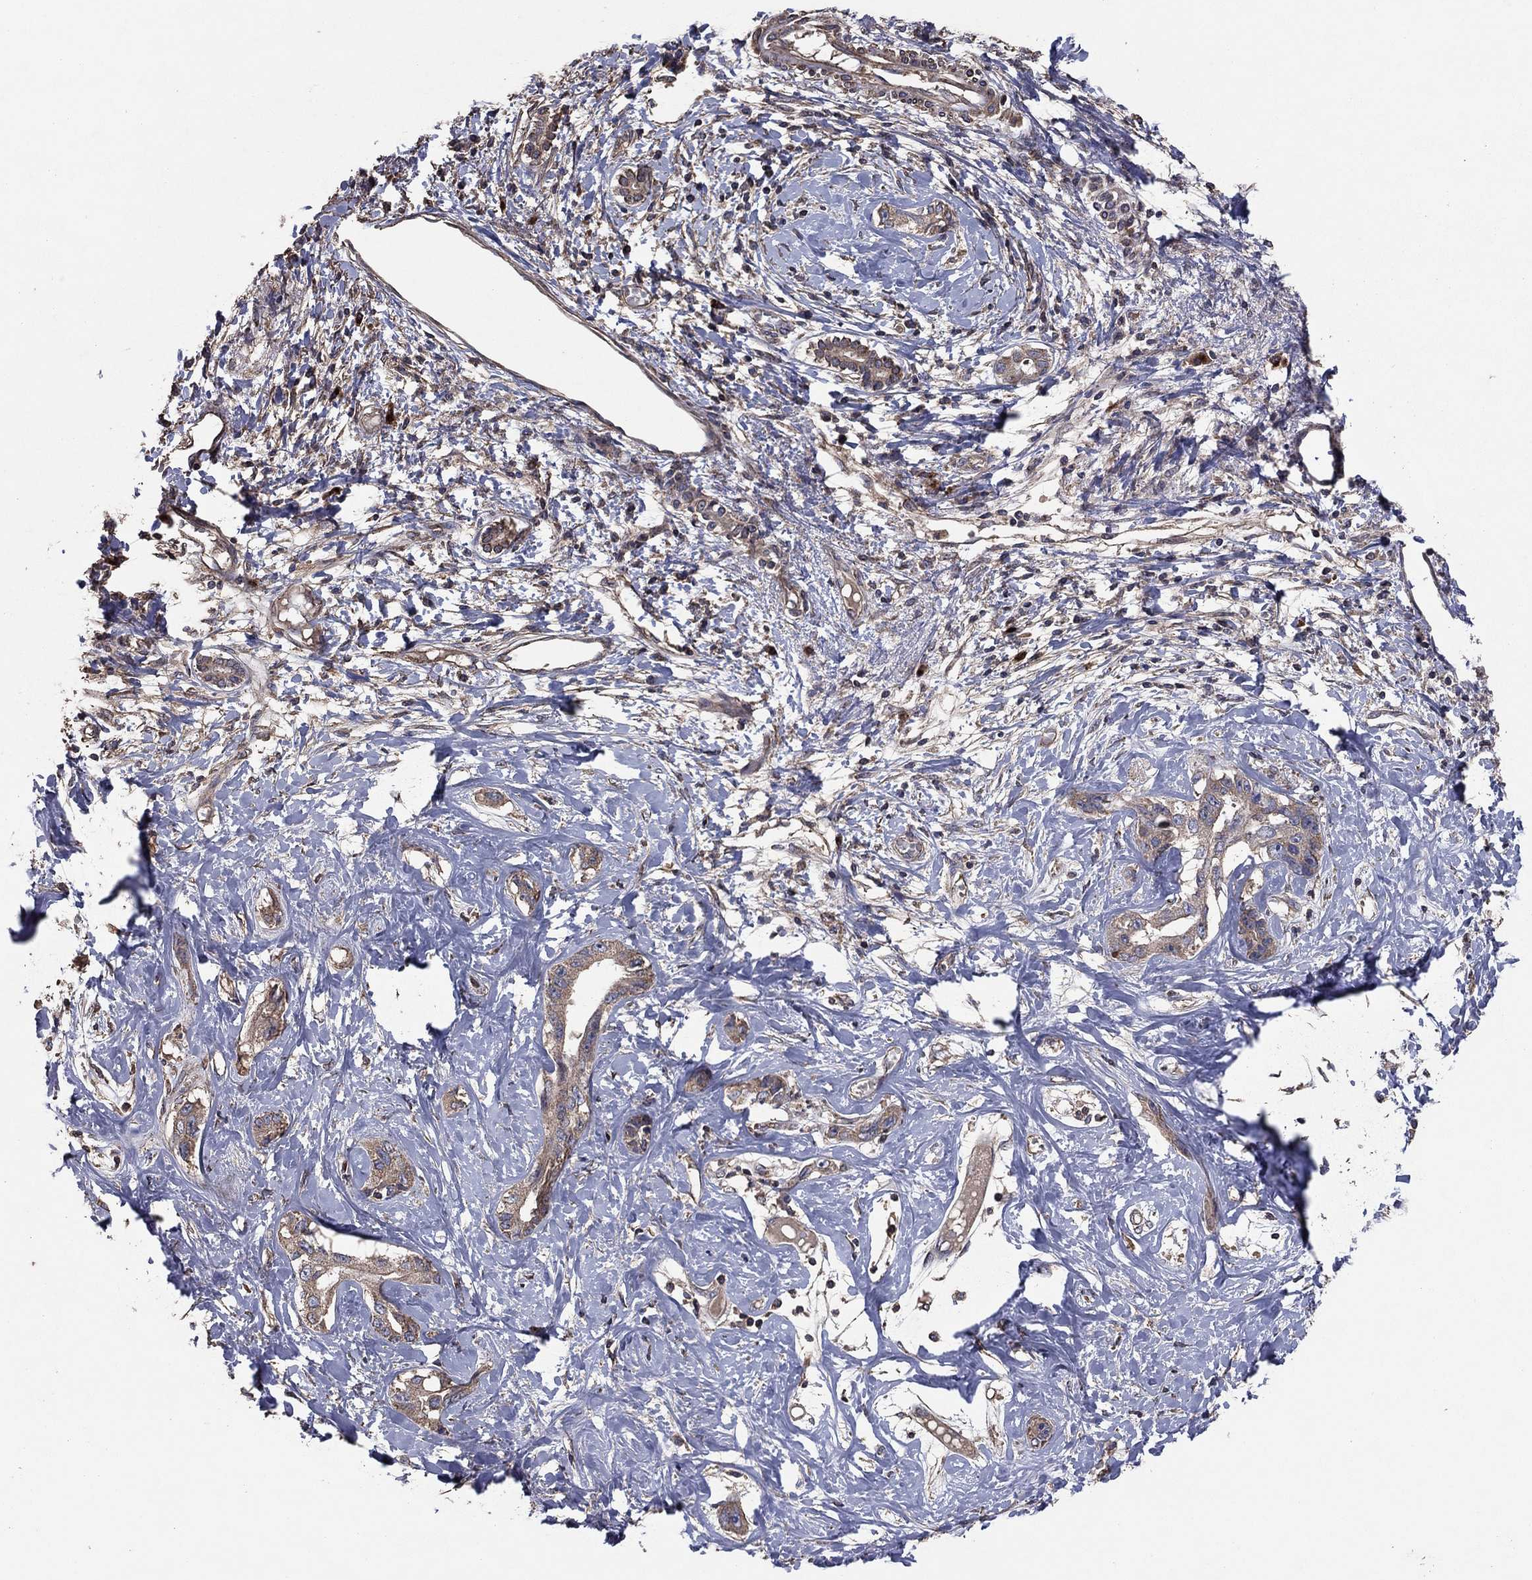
{"staining": {"intensity": "weak", "quantity": "25%-75%", "location": "cytoplasmic/membranous"}, "tissue": "liver cancer", "cell_type": "Tumor cells", "image_type": "cancer", "snomed": [{"axis": "morphology", "description": "Cholangiocarcinoma"}, {"axis": "topography", "description": "Liver"}], "caption": "Weak cytoplasmic/membranous staining is present in approximately 25%-75% of tumor cells in liver cancer.", "gene": "FLT4", "patient": {"sex": "male", "age": 59}}